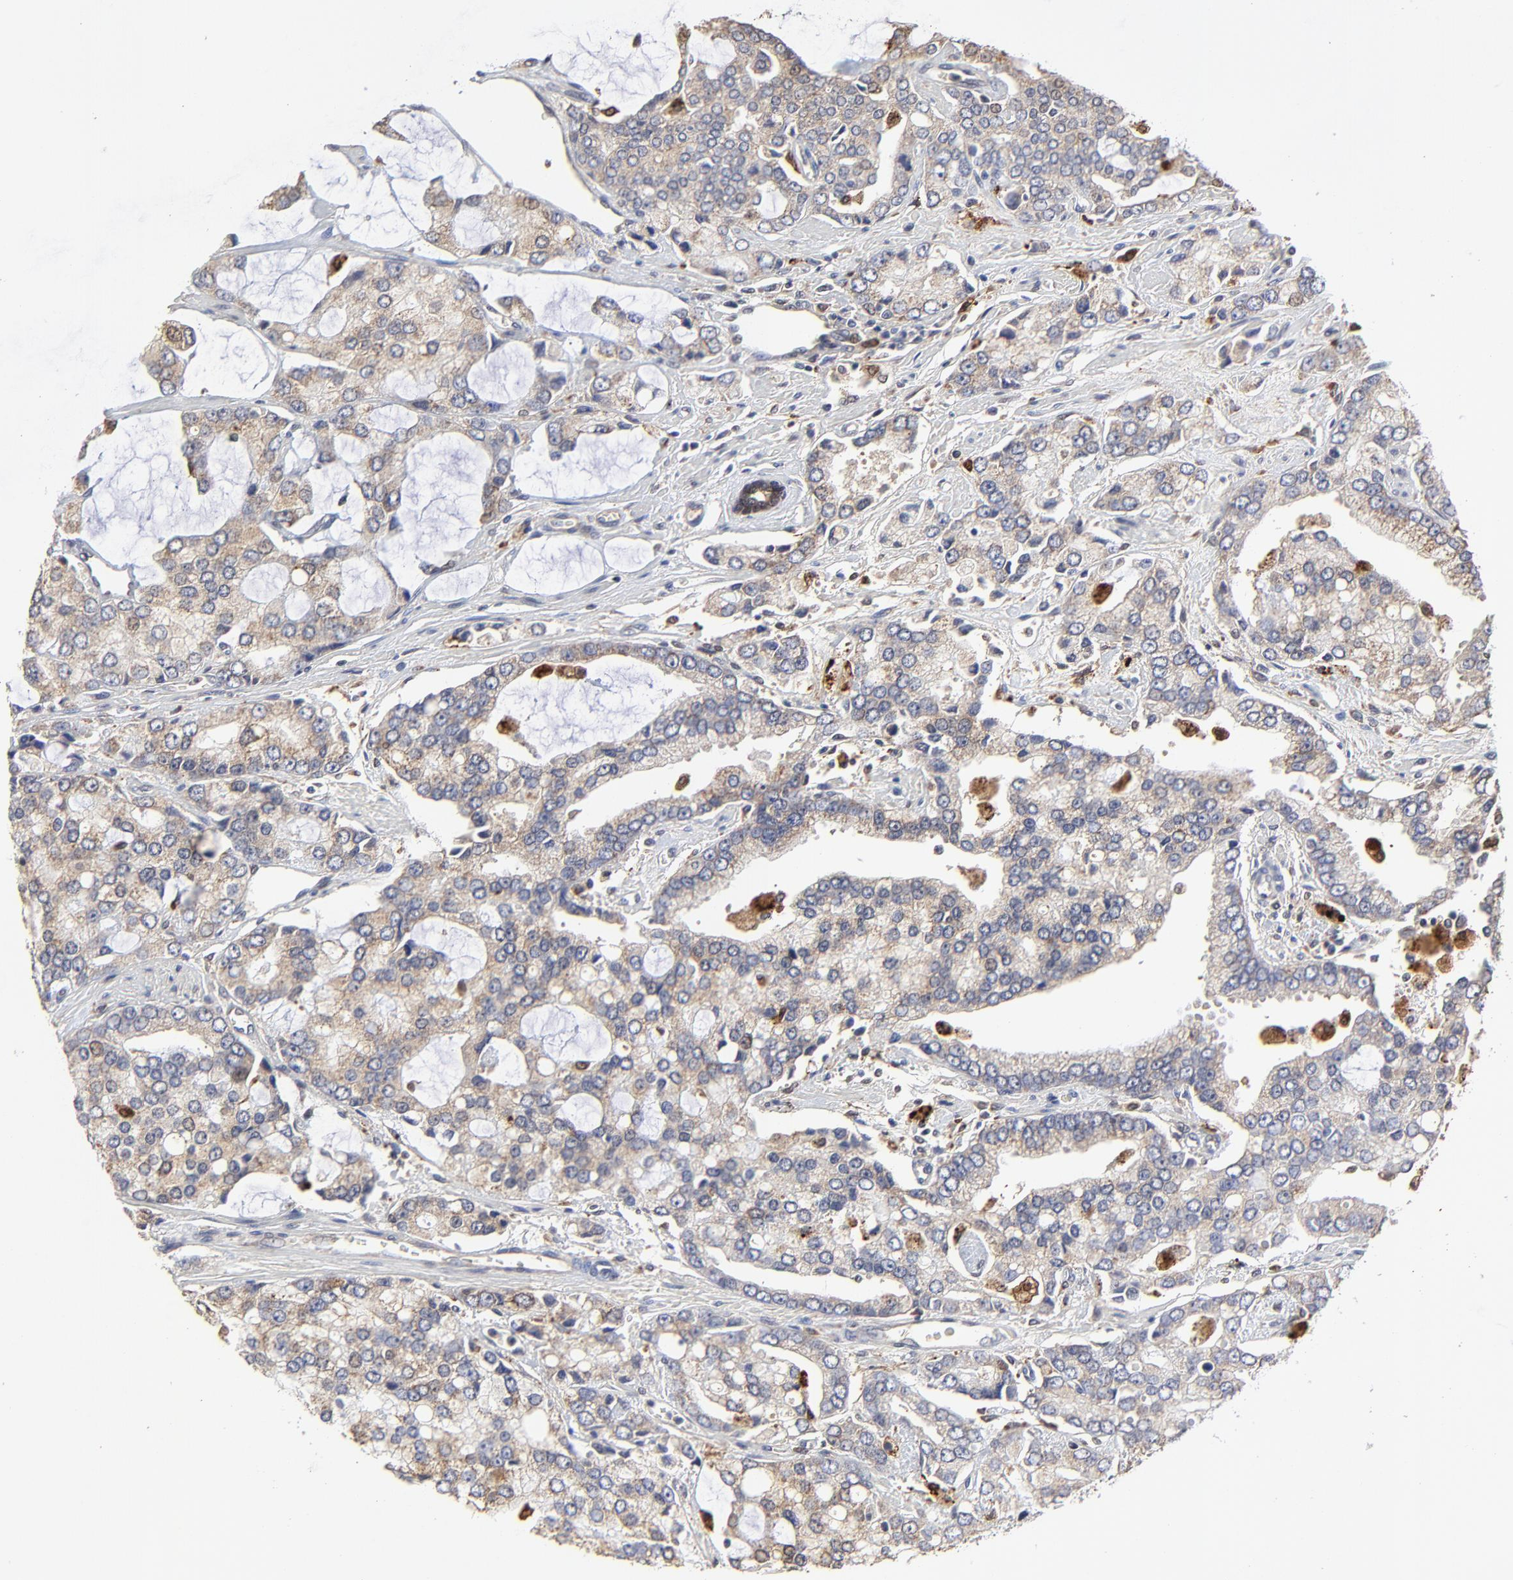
{"staining": {"intensity": "moderate", "quantity": ">75%", "location": "cytoplasmic/membranous"}, "tissue": "prostate cancer", "cell_type": "Tumor cells", "image_type": "cancer", "snomed": [{"axis": "morphology", "description": "Adenocarcinoma, High grade"}, {"axis": "topography", "description": "Prostate"}], "caption": "Brown immunohistochemical staining in human prostate cancer displays moderate cytoplasmic/membranous positivity in approximately >75% of tumor cells.", "gene": "LGALS3", "patient": {"sex": "male", "age": 67}}